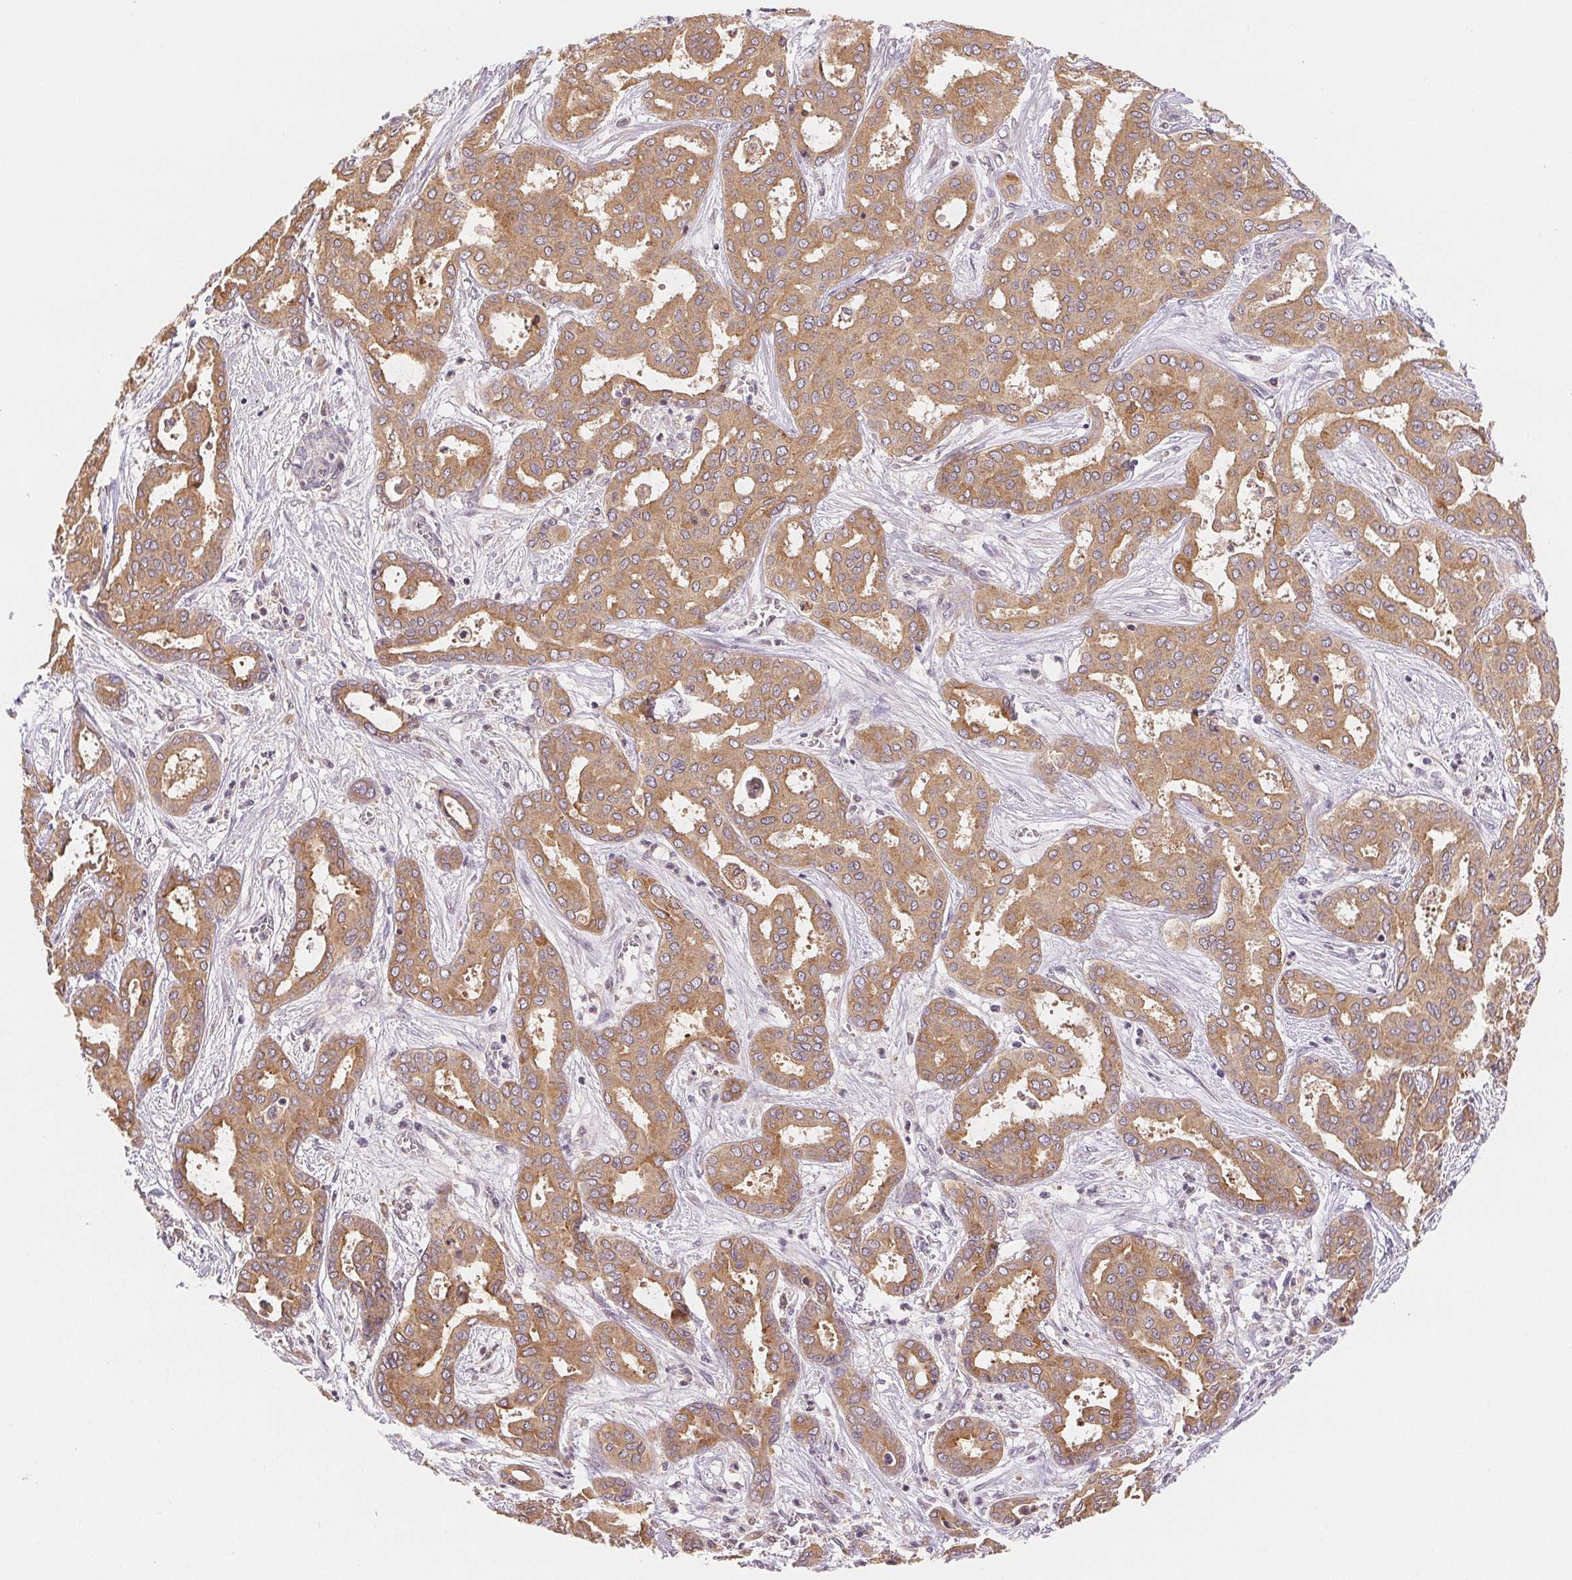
{"staining": {"intensity": "moderate", "quantity": ">75%", "location": "cytoplasmic/membranous"}, "tissue": "liver cancer", "cell_type": "Tumor cells", "image_type": "cancer", "snomed": [{"axis": "morphology", "description": "Cholangiocarcinoma"}, {"axis": "topography", "description": "Liver"}], "caption": "A micrograph of human liver cancer stained for a protein shows moderate cytoplasmic/membranous brown staining in tumor cells.", "gene": "SEZ6L2", "patient": {"sex": "female", "age": 64}}